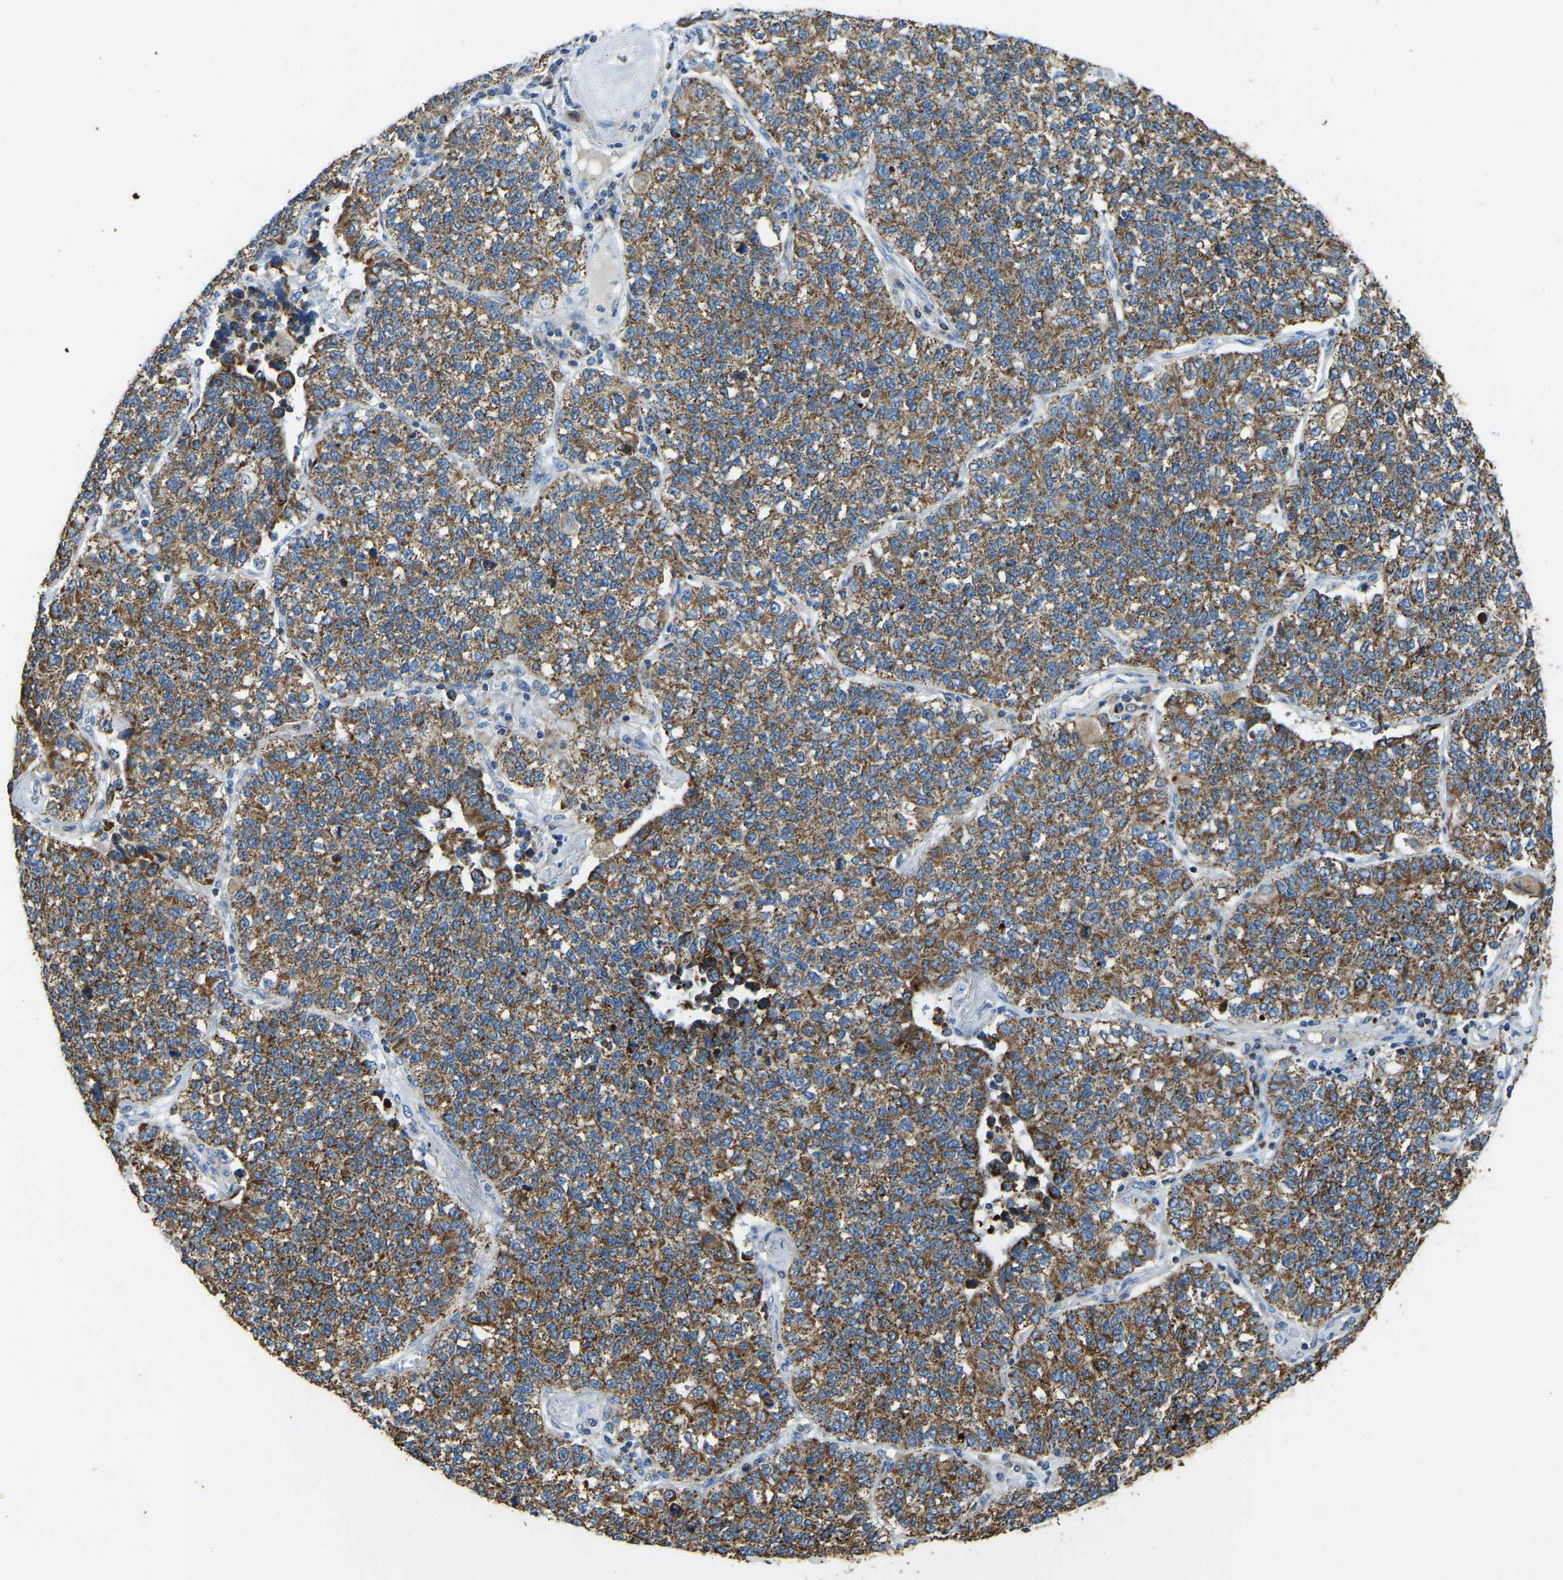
{"staining": {"intensity": "moderate", "quantity": ">75%", "location": "cytoplasmic/membranous"}, "tissue": "lung cancer", "cell_type": "Tumor cells", "image_type": "cancer", "snomed": [{"axis": "morphology", "description": "Adenocarcinoma, NOS"}, {"axis": "topography", "description": "Lung"}], "caption": "There is medium levels of moderate cytoplasmic/membranous expression in tumor cells of lung adenocarcinoma, as demonstrated by immunohistochemical staining (brown color).", "gene": "ZNF200", "patient": {"sex": "male", "age": 49}}